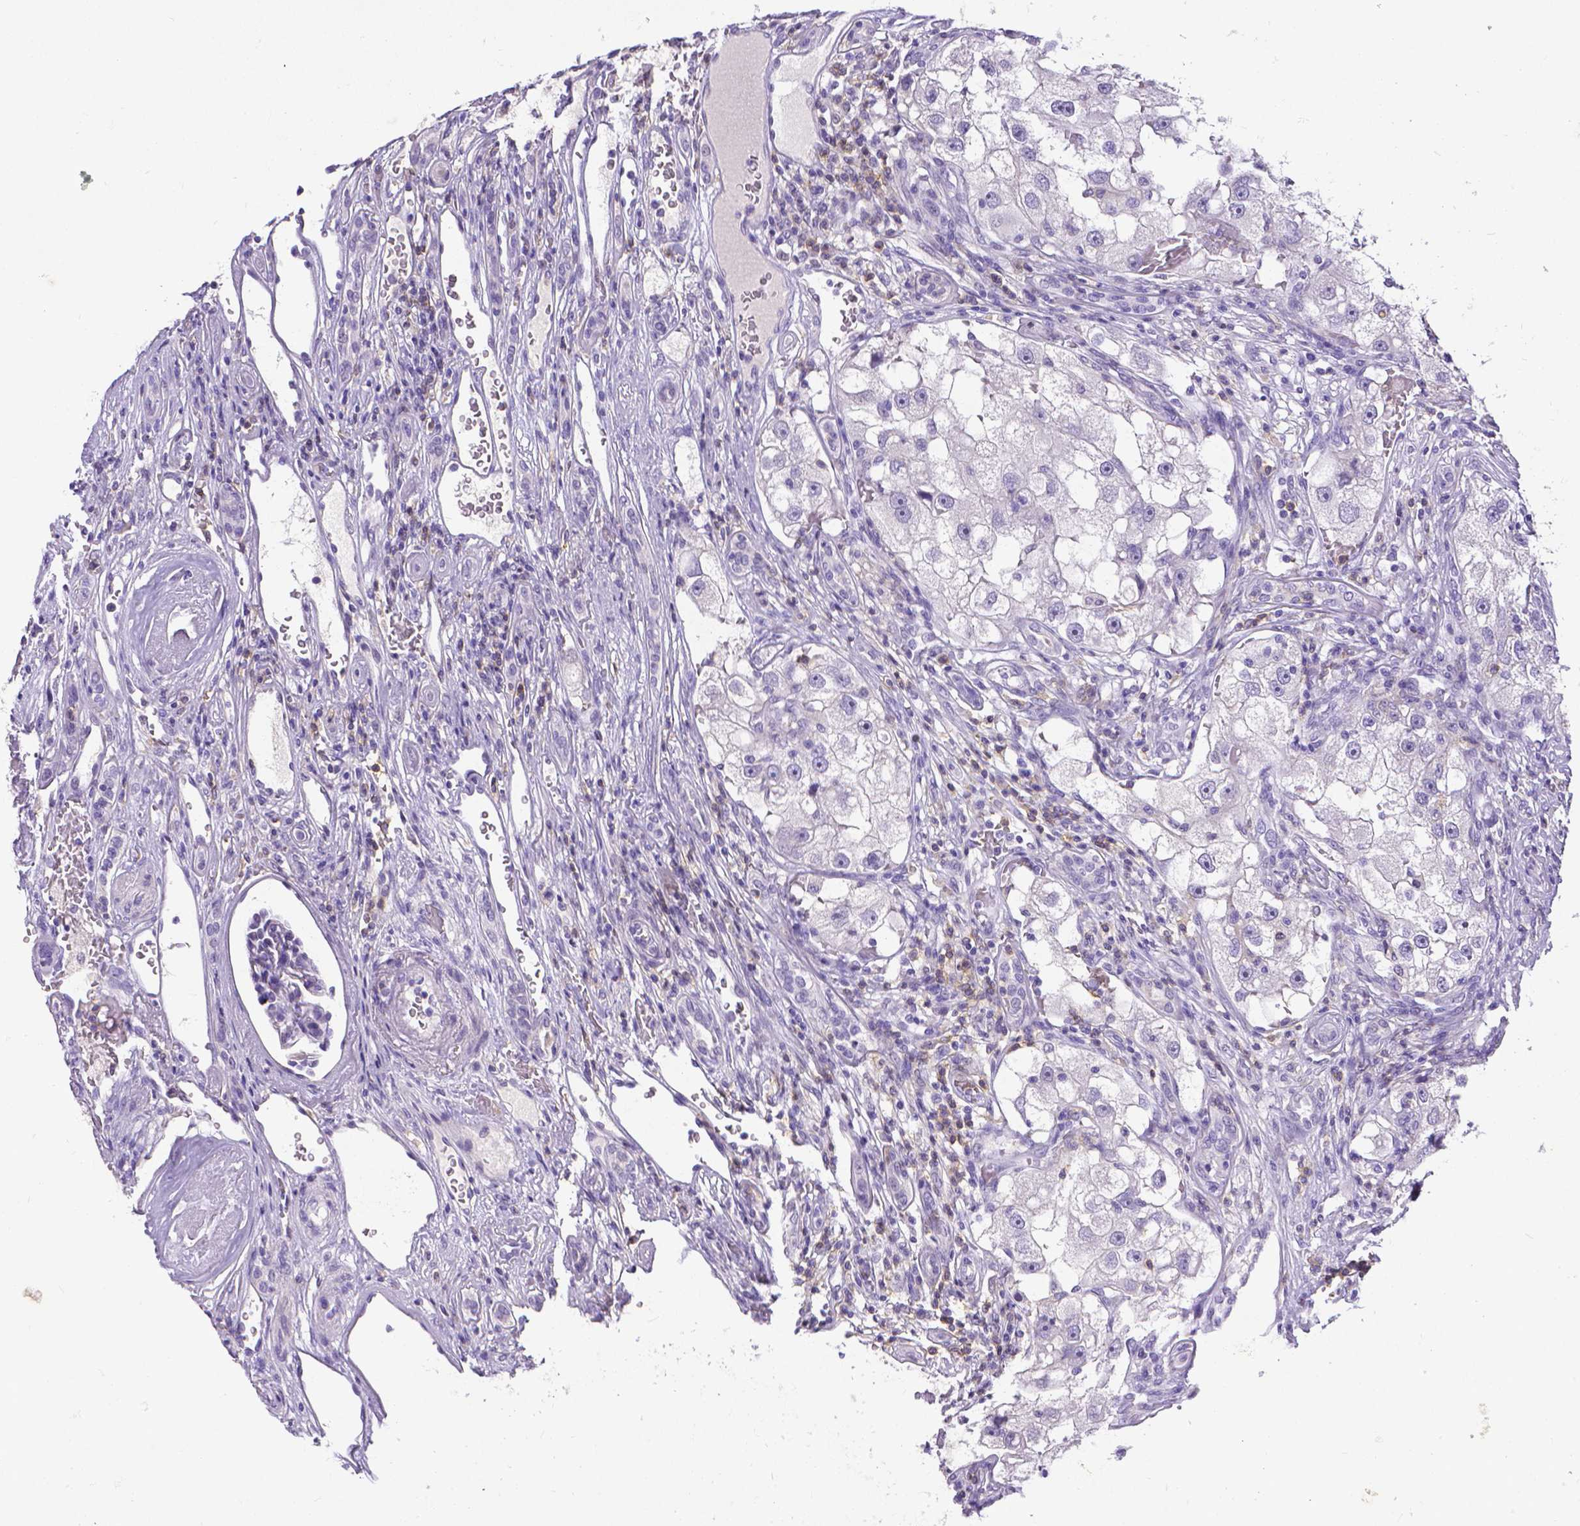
{"staining": {"intensity": "negative", "quantity": "none", "location": "none"}, "tissue": "renal cancer", "cell_type": "Tumor cells", "image_type": "cancer", "snomed": [{"axis": "morphology", "description": "Adenocarcinoma, NOS"}, {"axis": "topography", "description": "Kidney"}], "caption": "Adenocarcinoma (renal) was stained to show a protein in brown. There is no significant positivity in tumor cells. Nuclei are stained in blue.", "gene": "CD4", "patient": {"sex": "male", "age": 63}}